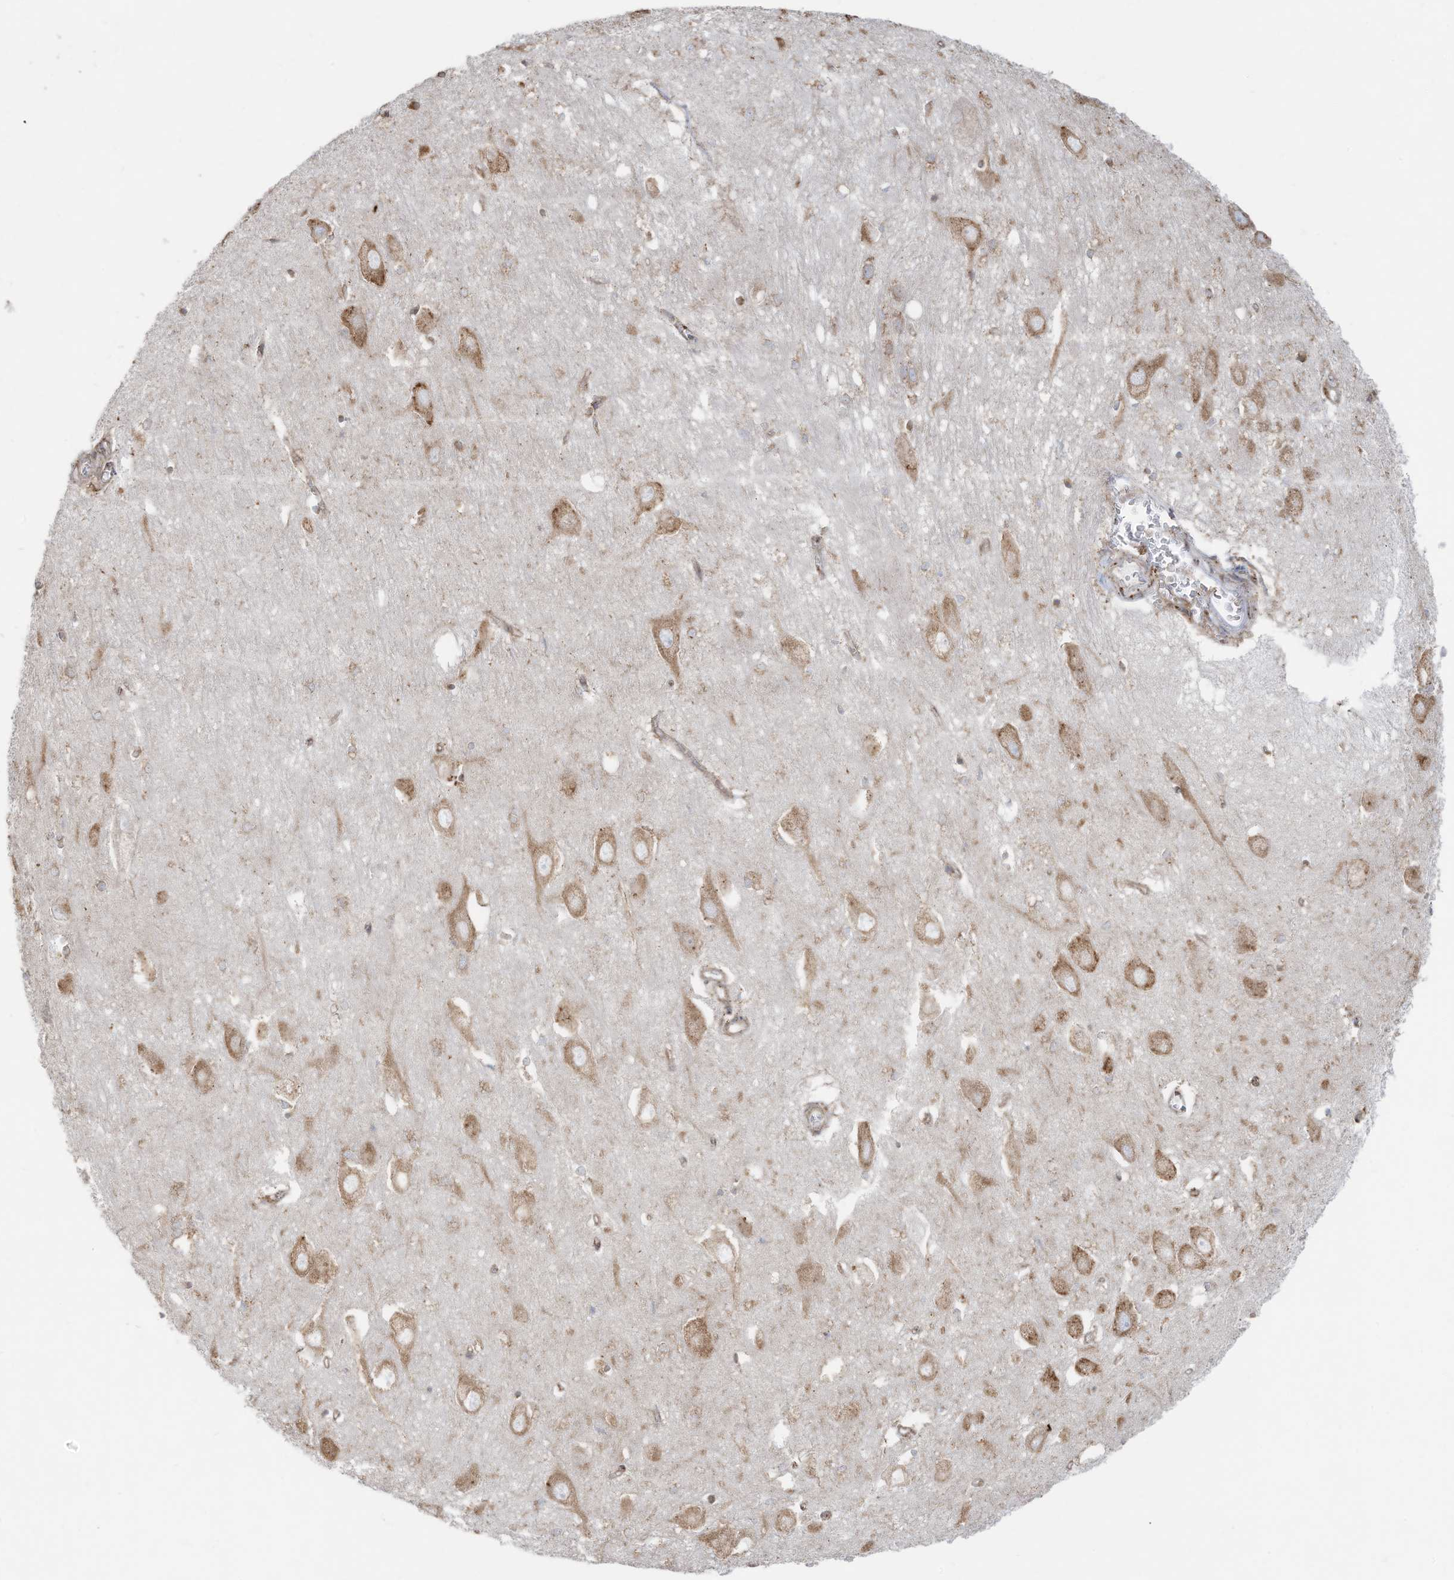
{"staining": {"intensity": "moderate", "quantity": "25%-75%", "location": "cytoplasmic/membranous"}, "tissue": "hippocampus", "cell_type": "Glial cells", "image_type": "normal", "snomed": [{"axis": "morphology", "description": "Normal tissue, NOS"}, {"axis": "topography", "description": "Hippocampus"}], "caption": "Immunohistochemical staining of normal hippocampus shows 25%-75% levels of moderate cytoplasmic/membranous protein expression in approximately 25%-75% of glial cells. (IHC, brightfield microscopy, high magnification).", "gene": "ZNF354C", "patient": {"sex": "female", "age": 64}}